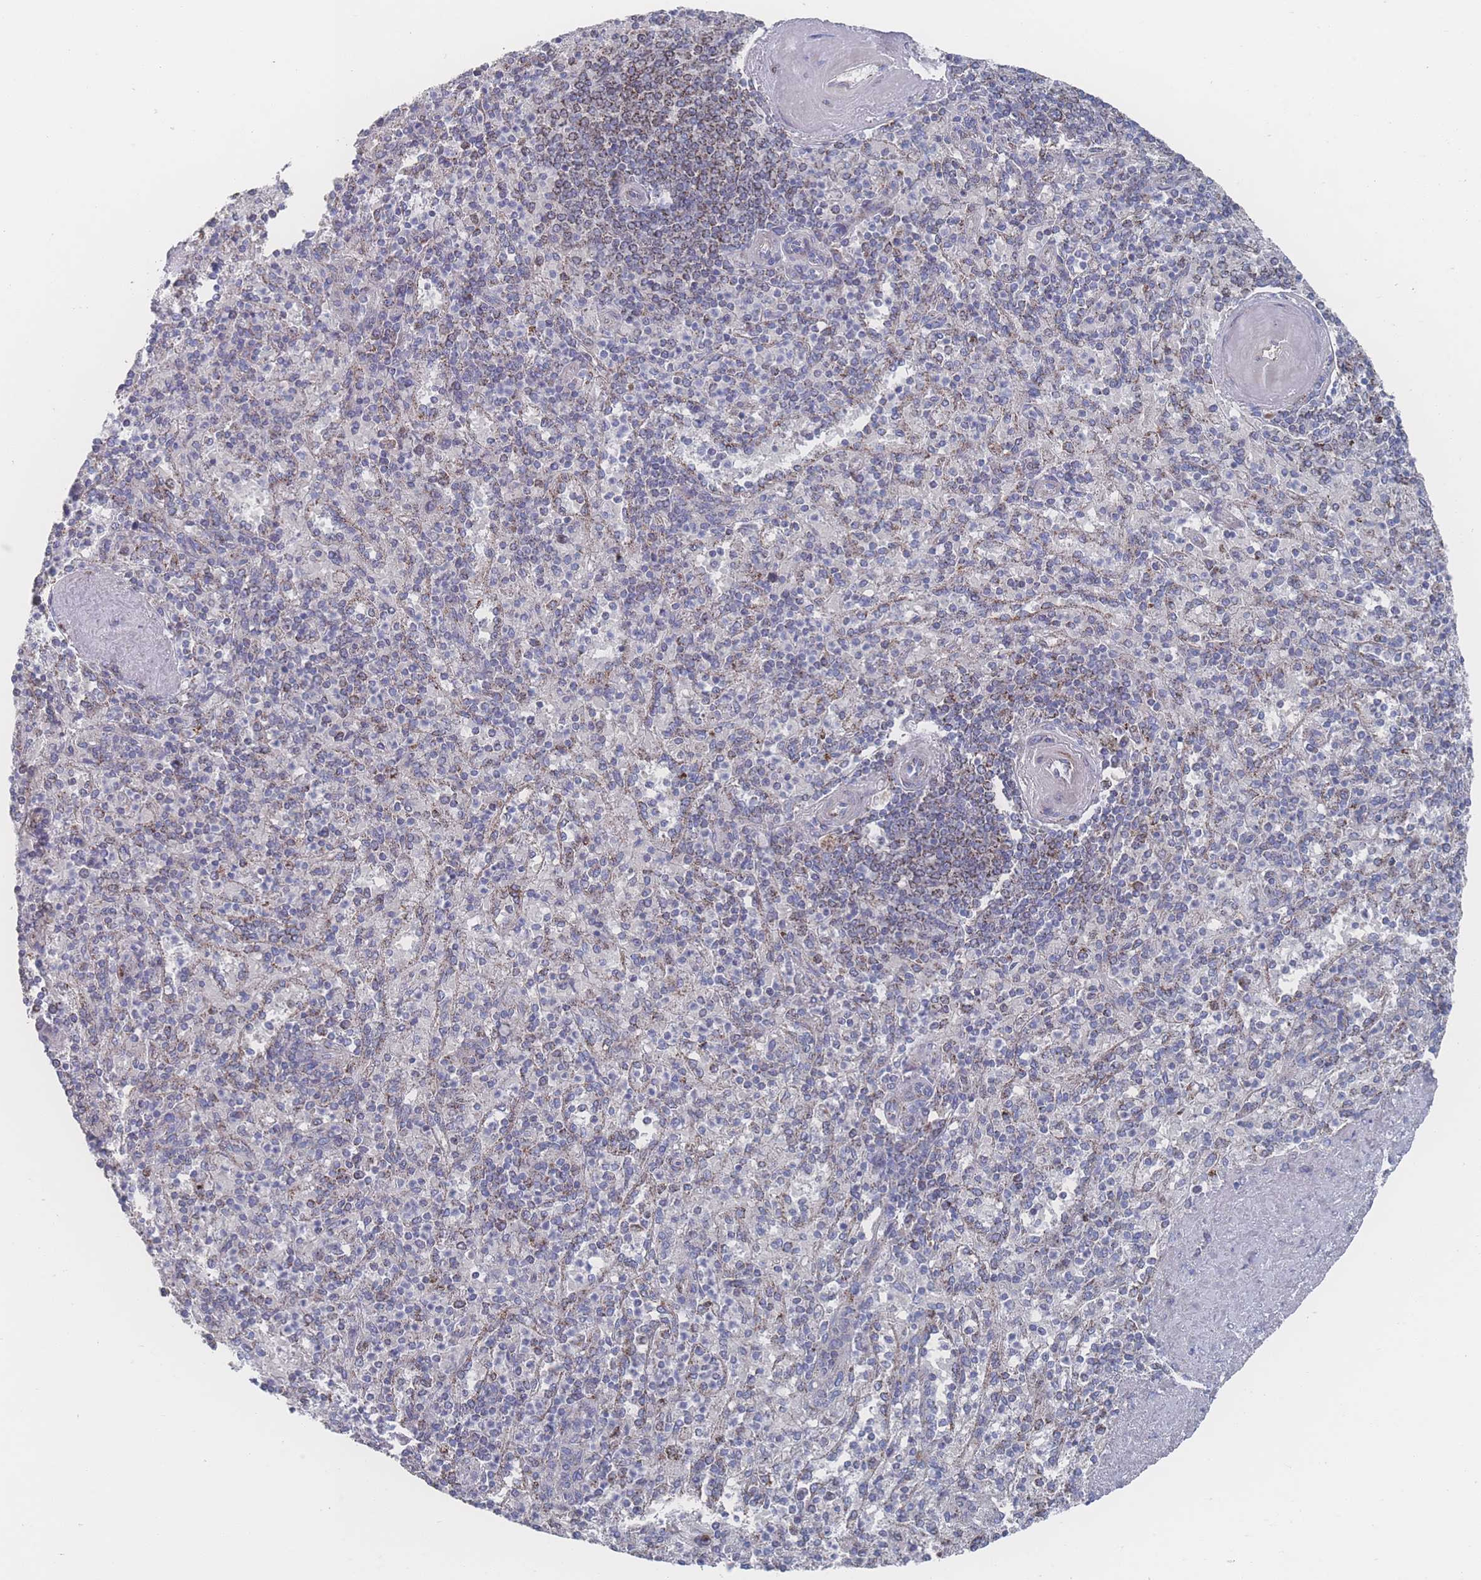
{"staining": {"intensity": "moderate", "quantity": "<25%", "location": "cytoplasmic/membranous"}, "tissue": "spleen", "cell_type": "Cells in red pulp", "image_type": "normal", "snomed": [{"axis": "morphology", "description": "Normal tissue, NOS"}, {"axis": "topography", "description": "Spleen"}], "caption": "An image showing moderate cytoplasmic/membranous staining in approximately <25% of cells in red pulp in normal spleen, as visualized by brown immunohistochemical staining.", "gene": "PEX14", "patient": {"sex": "male", "age": 82}}